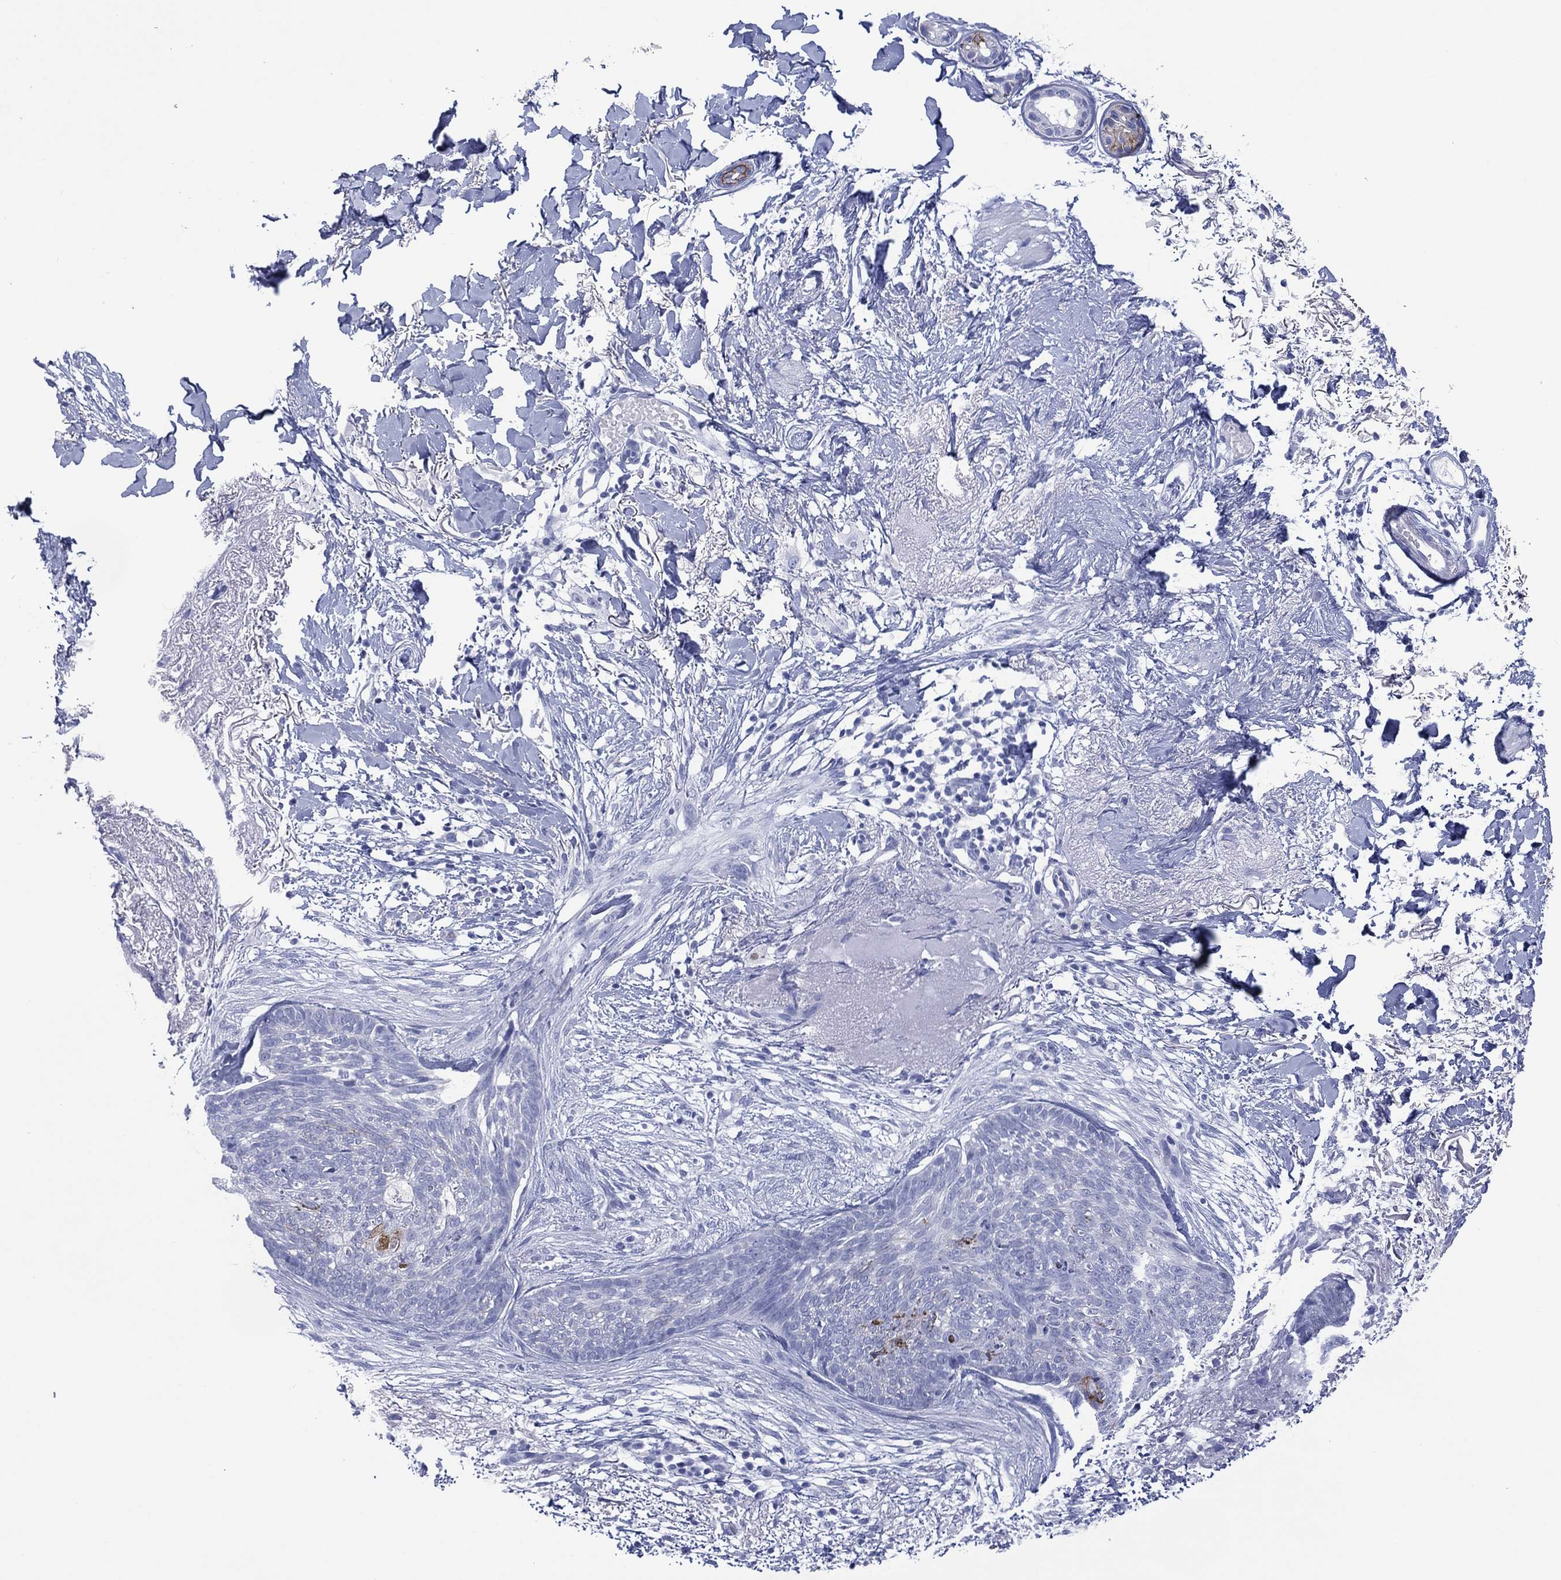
{"staining": {"intensity": "negative", "quantity": "none", "location": "none"}, "tissue": "skin cancer", "cell_type": "Tumor cells", "image_type": "cancer", "snomed": [{"axis": "morphology", "description": "Normal tissue, NOS"}, {"axis": "morphology", "description": "Basal cell carcinoma"}, {"axis": "topography", "description": "Skin"}], "caption": "Tumor cells show no significant protein staining in skin cancer.", "gene": "DSG1", "patient": {"sex": "male", "age": 84}}